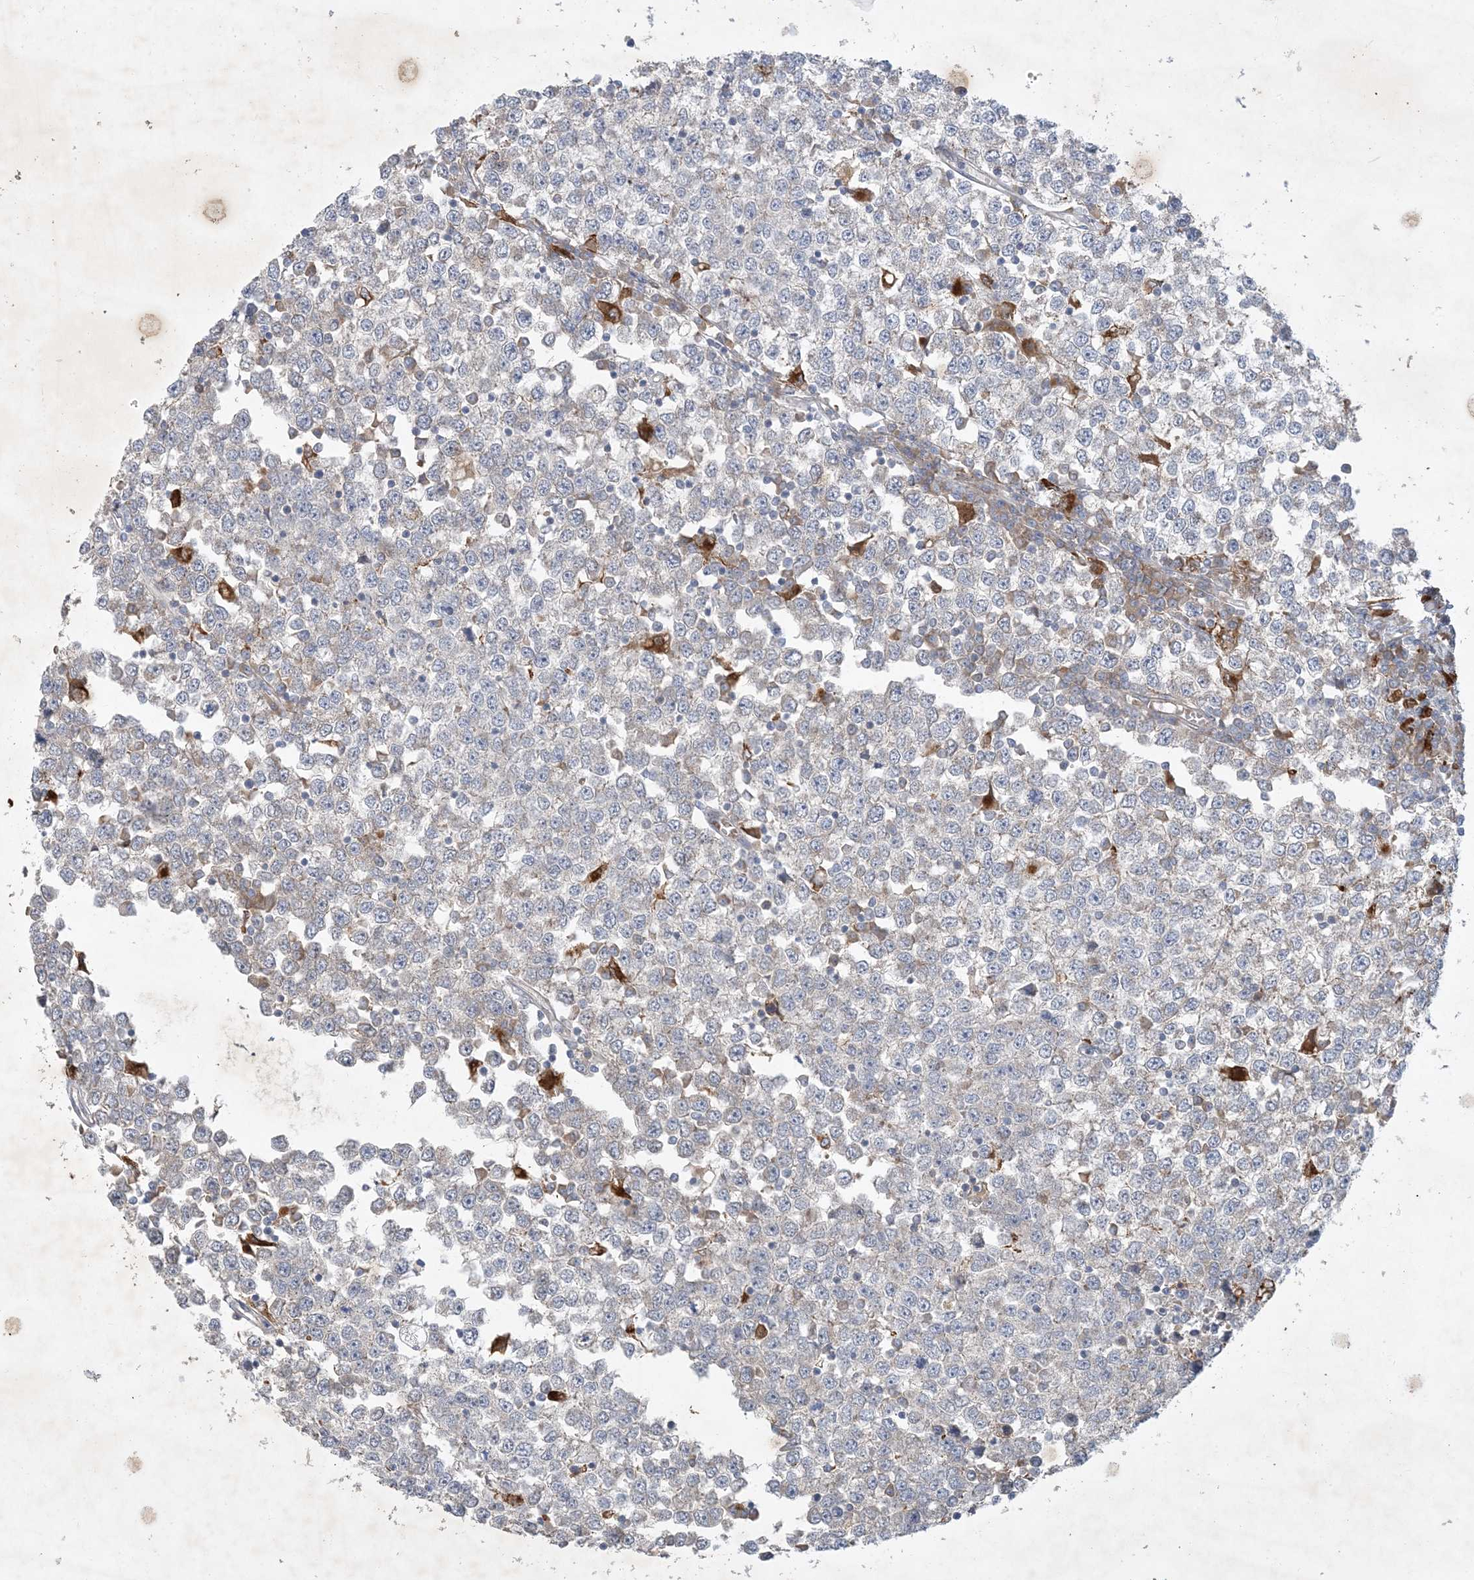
{"staining": {"intensity": "negative", "quantity": "none", "location": "none"}, "tissue": "testis cancer", "cell_type": "Tumor cells", "image_type": "cancer", "snomed": [{"axis": "morphology", "description": "Seminoma, NOS"}, {"axis": "topography", "description": "Testis"}], "caption": "Testis seminoma stained for a protein using immunohistochemistry displays no staining tumor cells.", "gene": "MRPS18A", "patient": {"sex": "male", "age": 65}}